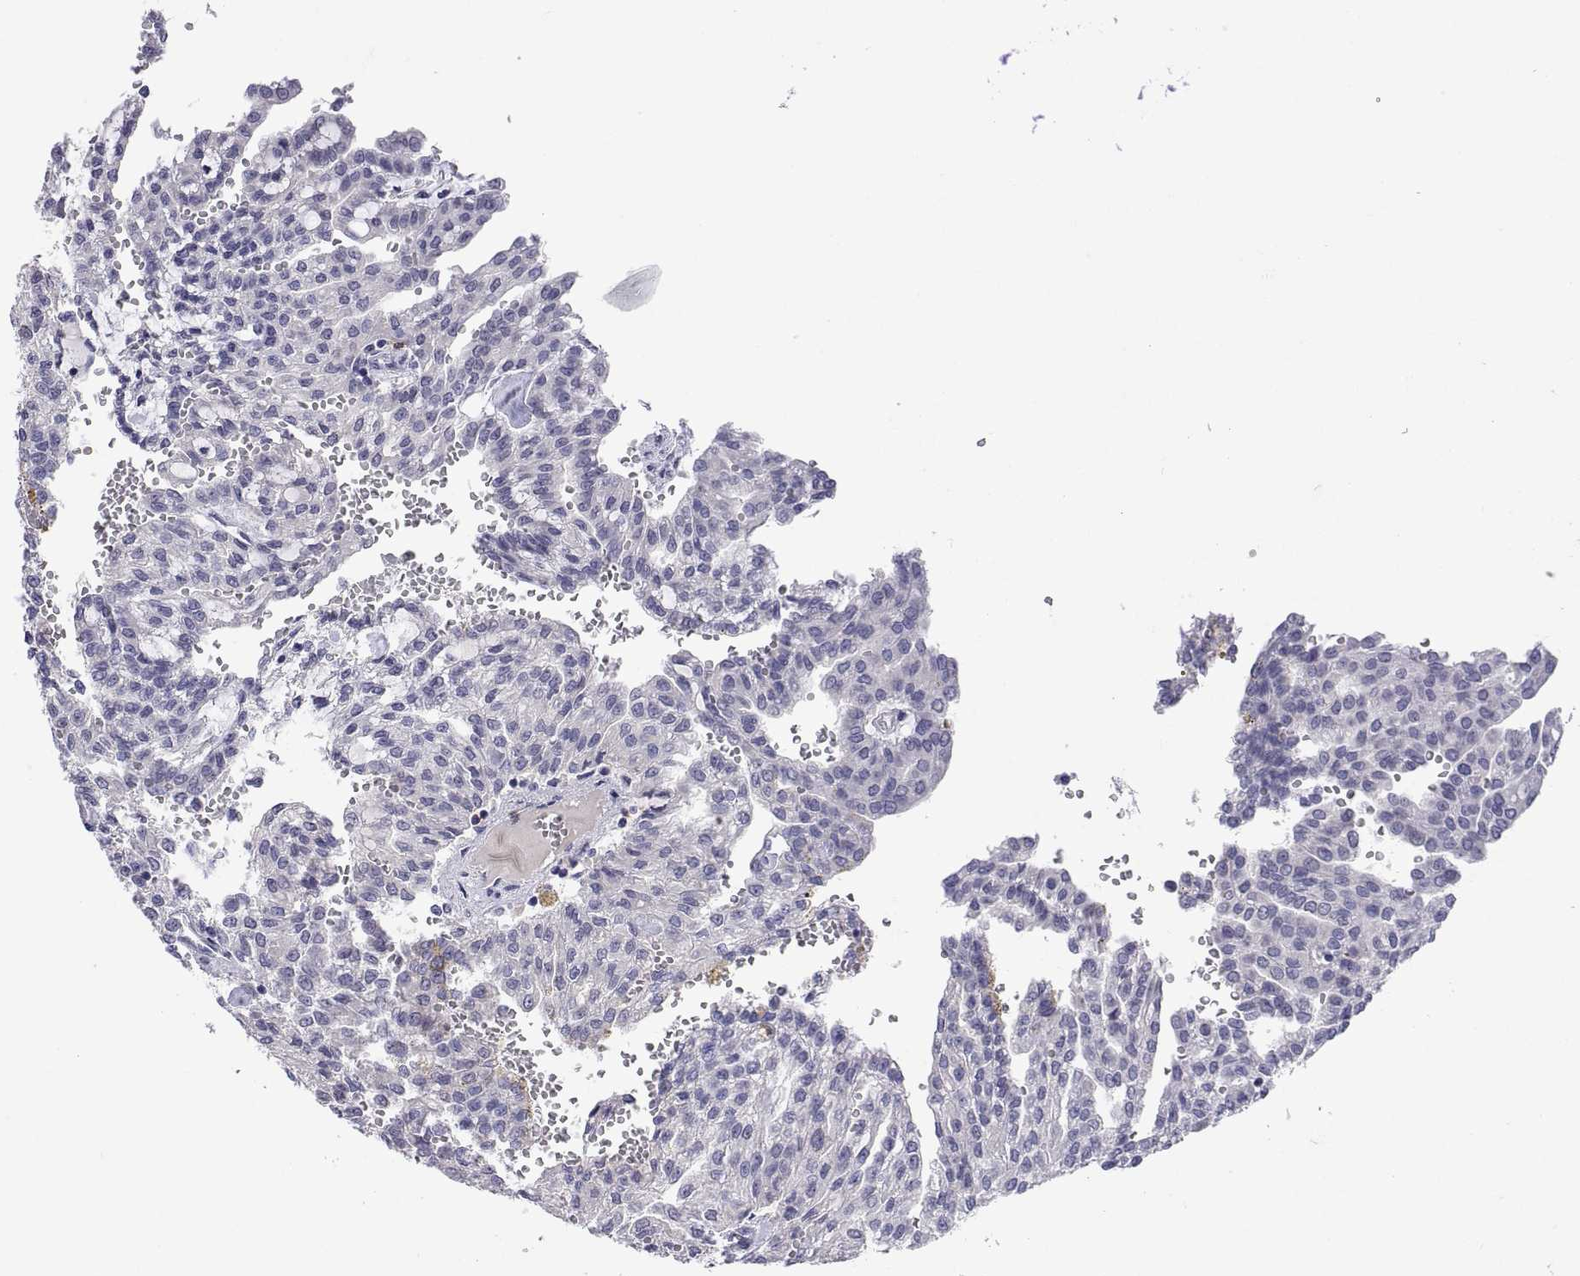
{"staining": {"intensity": "negative", "quantity": "none", "location": "none"}, "tissue": "renal cancer", "cell_type": "Tumor cells", "image_type": "cancer", "snomed": [{"axis": "morphology", "description": "Adenocarcinoma, NOS"}, {"axis": "topography", "description": "Kidney"}], "caption": "A micrograph of adenocarcinoma (renal) stained for a protein shows no brown staining in tumor cells.", "gene": "MS4A1", "patient": {"sex": "male", "age": 63}}